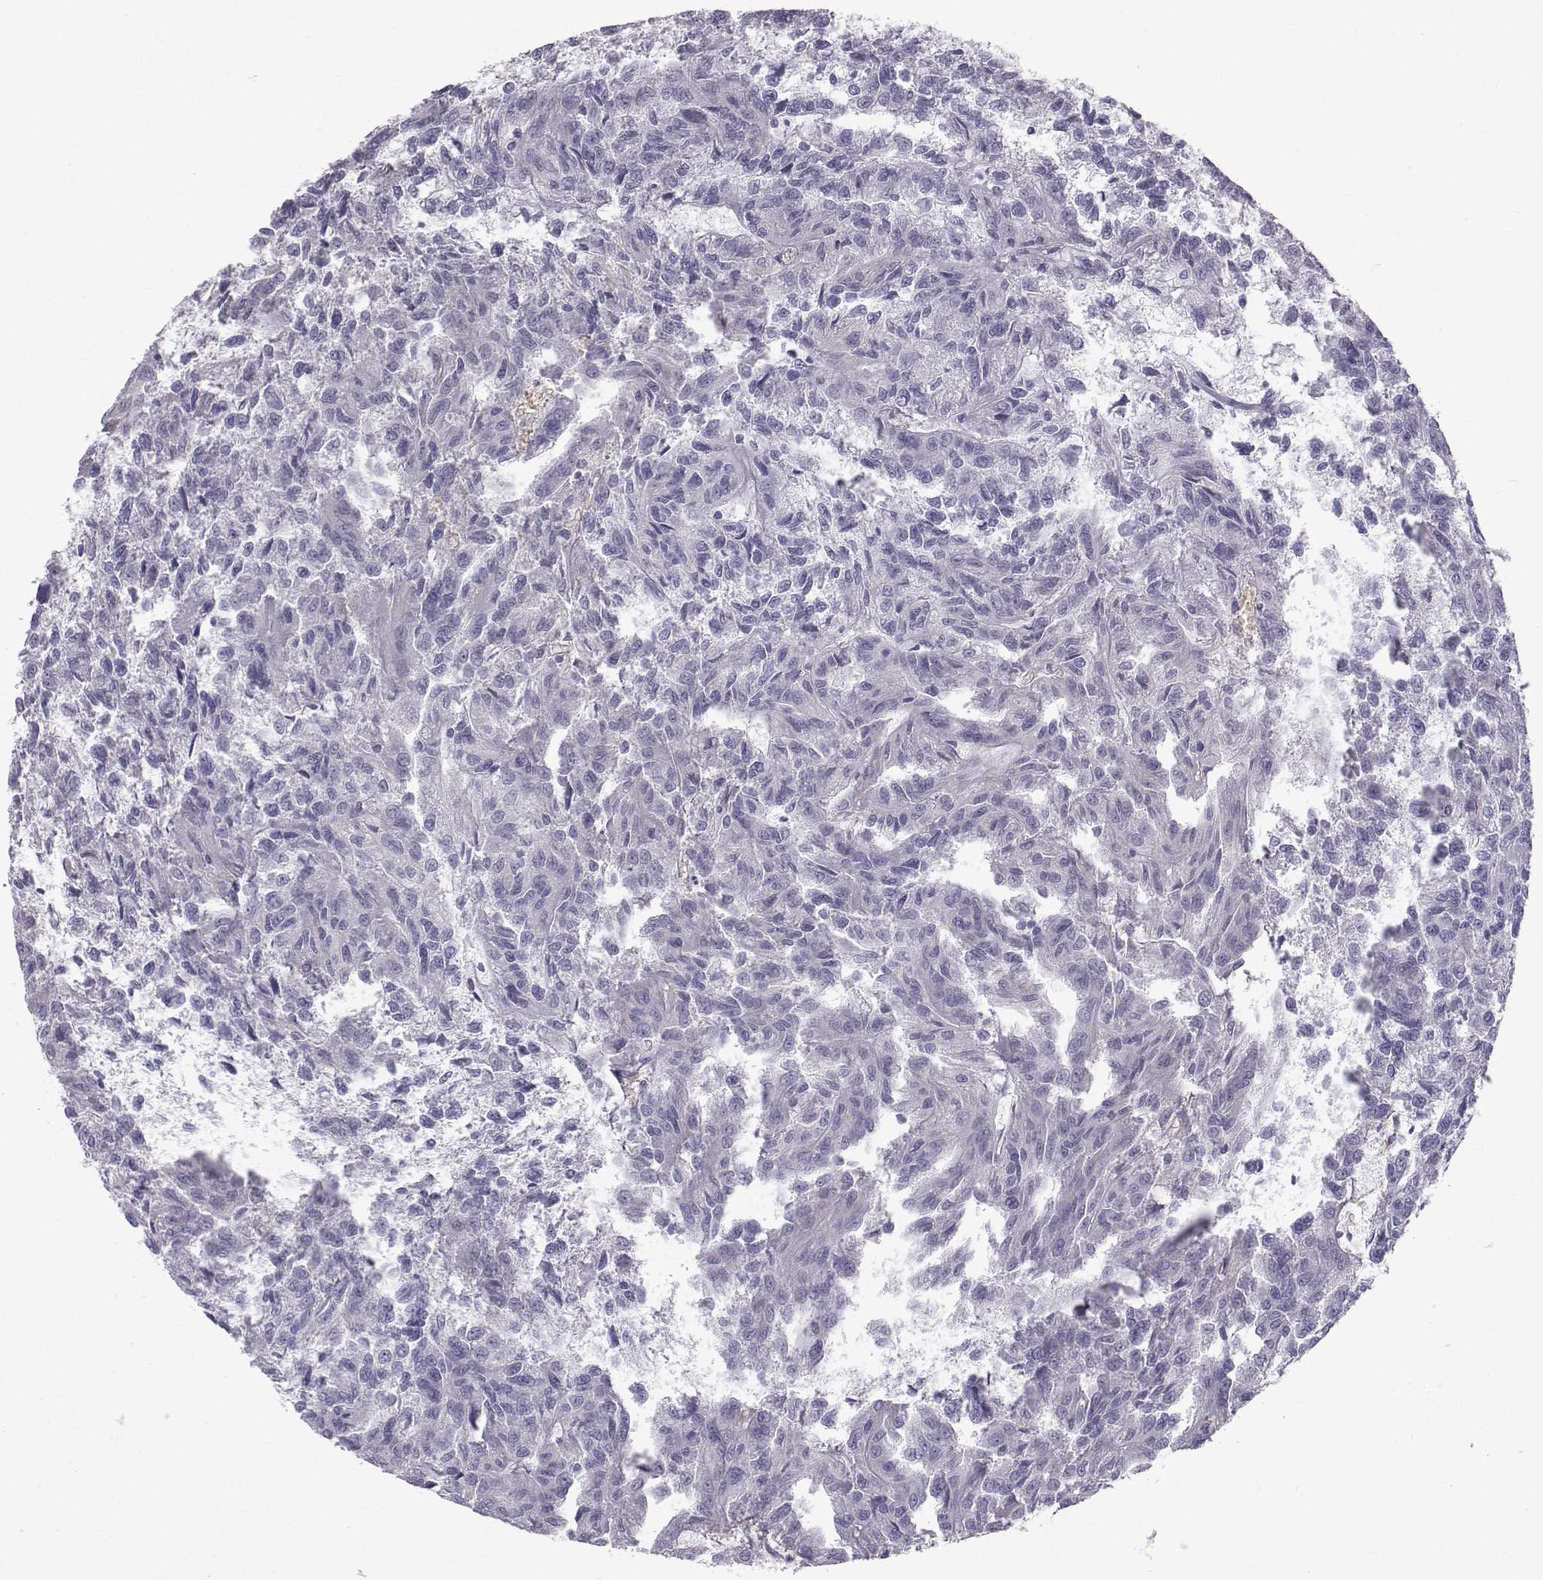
{"staining": {"intensity": "negative", "quantity": "none", "location": "none"}, "tissue": "renal cancer", "cell_type": "Tumor cells", "image_type": "cancer", "snomed": [{"axis": "morphology", "description": "Adenocarcinoma, NOS"}, {"axis": "topography", "description": "Kidney"}], "caption": "An immunohistochemistry (IHC) micrograph of renal cancer is shown. There is no staining in tumor cells of renal cancer.", "gene": "QPCT", "patient": {"sex": "male", "age": 79}}